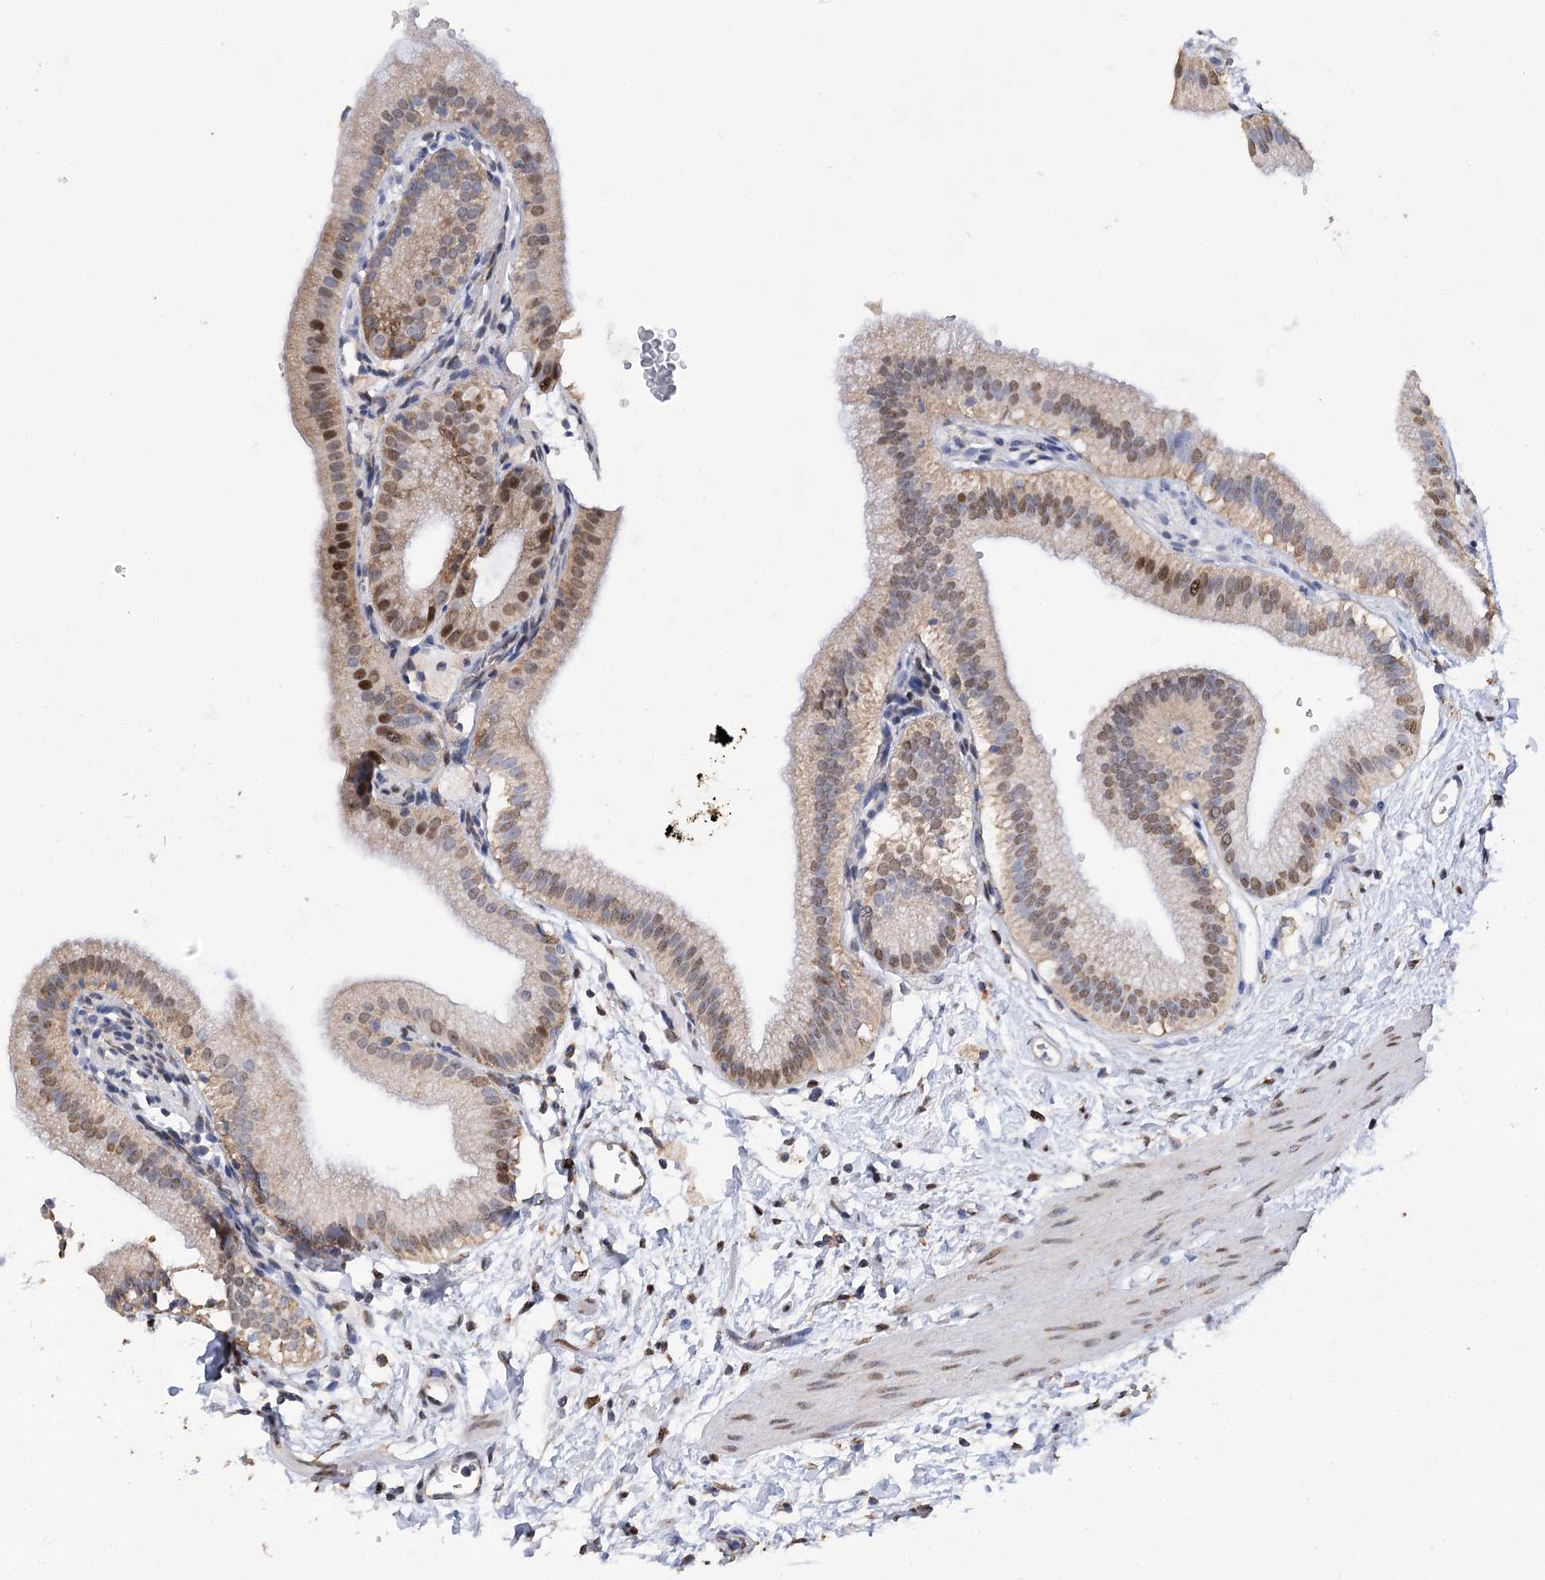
{"staining": {"intensity": "strong", "quantity": "25%-75%", "location": "cytoplasmic/membranous,nuclear"}, "tissue": "gallbladder", "cell_type": "Glandular cells", "image_type": "normal", "snomed": [{"axis": "morphology", "description": "Normal tissue, NOS"}, {"axis": "topography", "description": "Gallbladder"}], "caption": "A high-resolution micrograph shows immunohistochemistry staining of benign gallbladder, which exhibits strong cytoplasmic/membranous,nuclear positivity in approximately 25%-75% of glandular cells.", "gene": "NFU1", "patient": {"sex": "male", "age": 55}}